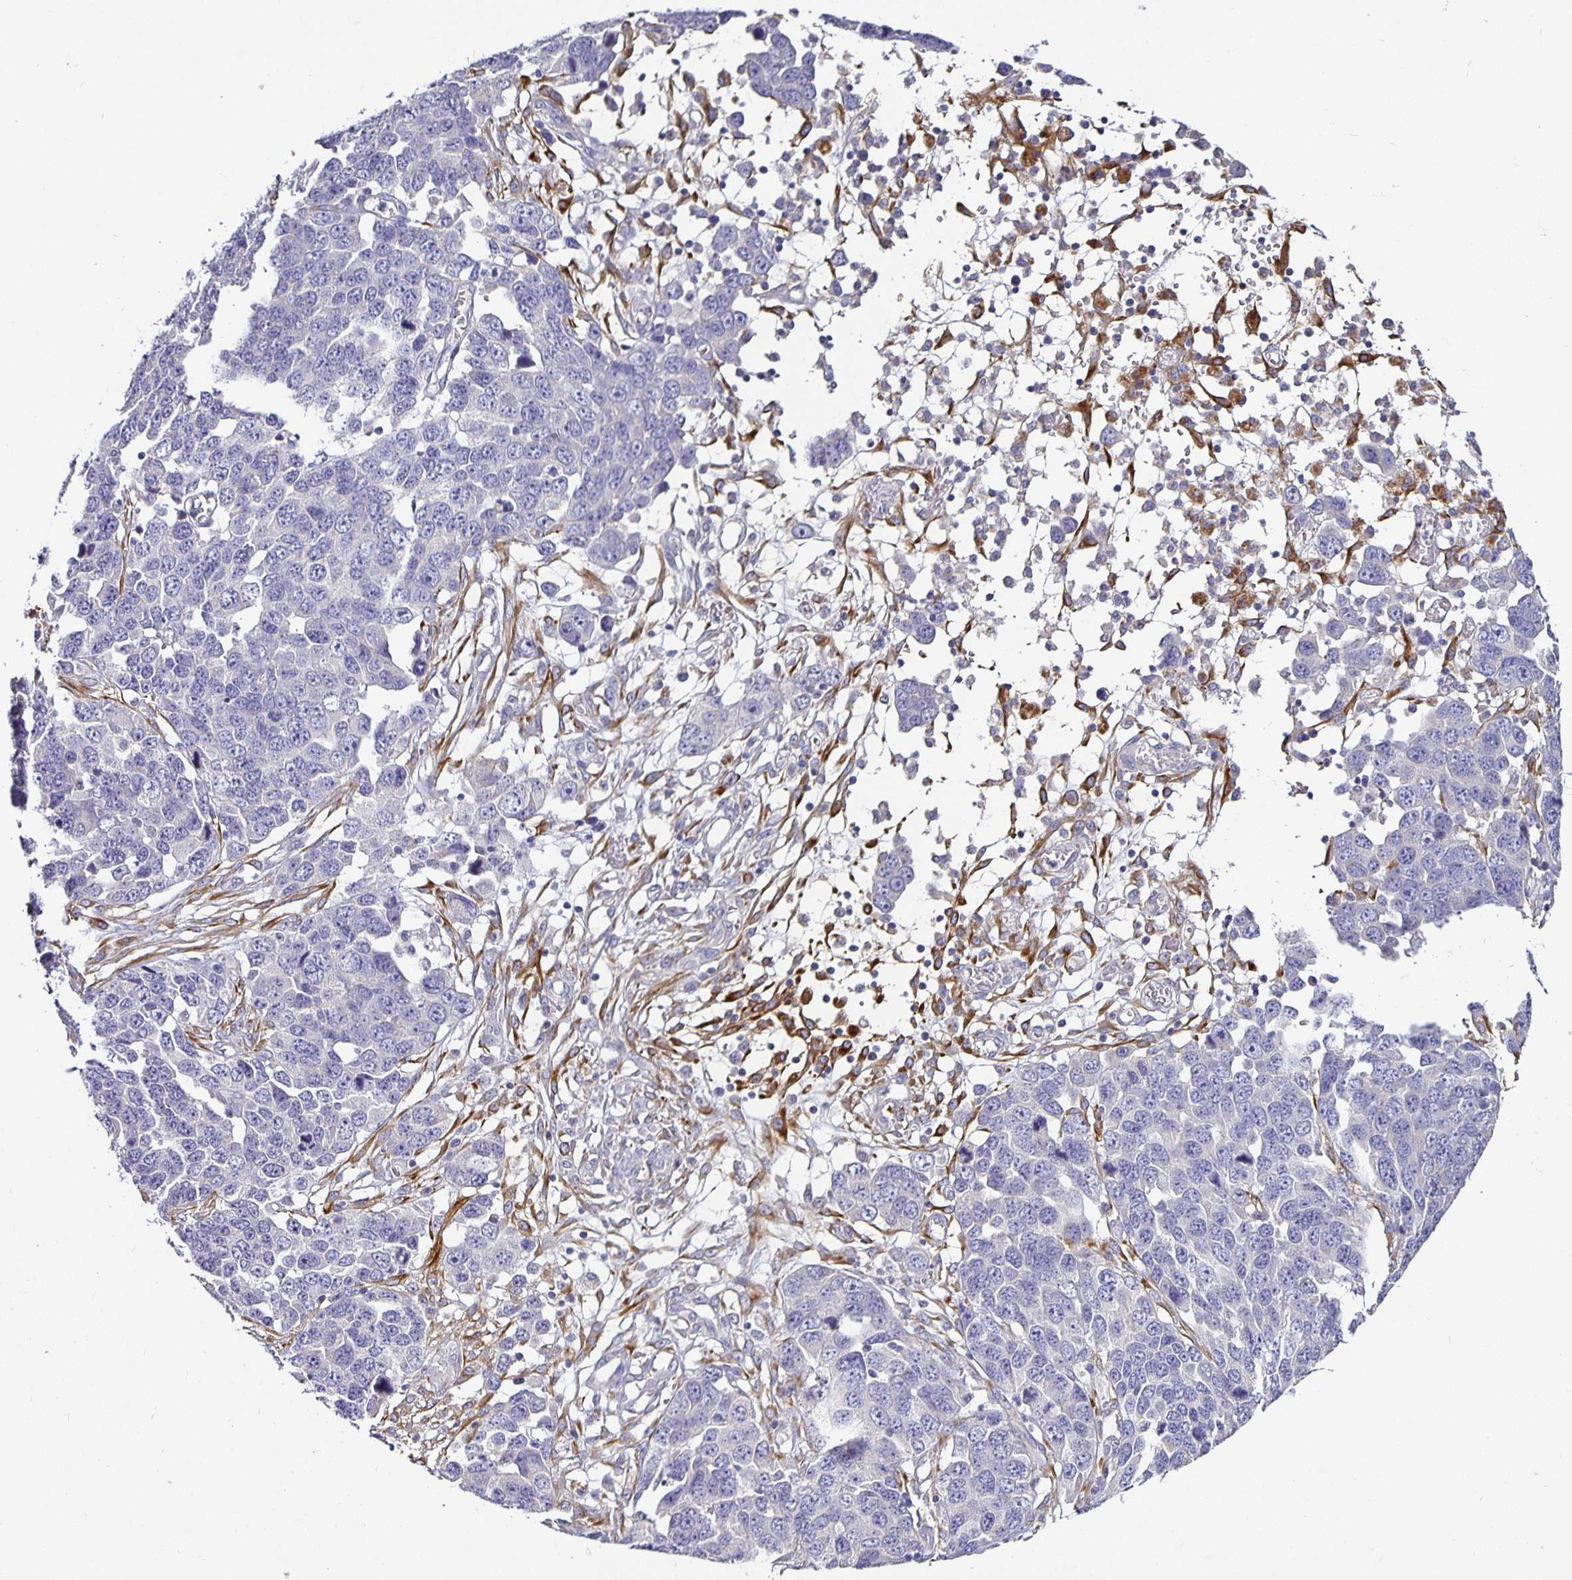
{"staining": {"intensity": "negative", "quantity": "none", "location": "none"}, "tissue": "ovarian cancer", "cell_type": "Tumor cells", "image_type": "cancer", "snomed": [{"axis": "morphology", "description": "Cystadenocarcinoma, serous, NOS"}, {"axis": "topography", "description": "Ovary"}], "caption": "This is an IHC image of ovarian cancer. There is no positivity in tumor cells.", "gene": "CA12", "patient": {"sex": "female", "age": 76}}